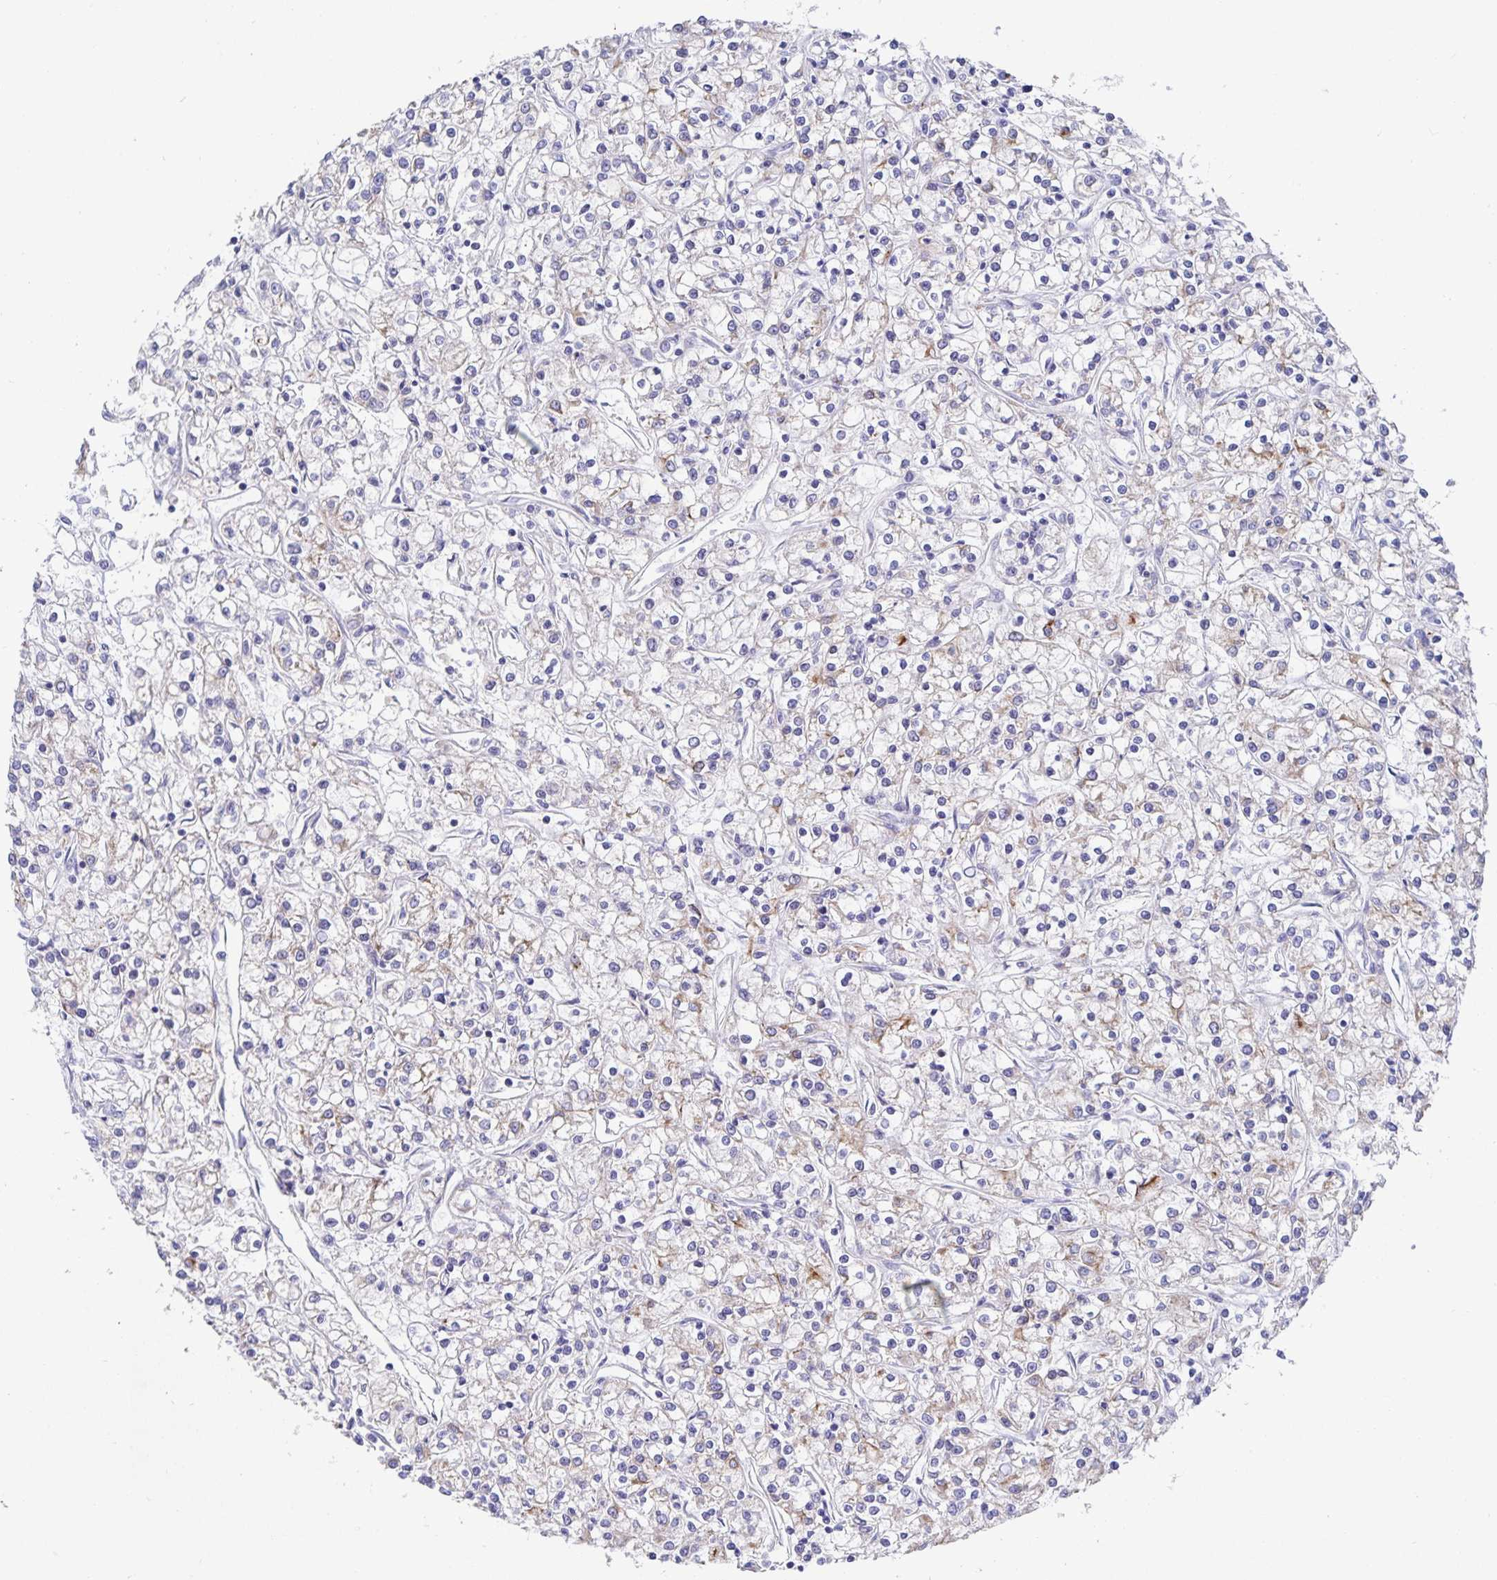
{"staining": {"intensity": "negative", "quantity": "none", "location": "none"}, "tissue": "renal cancer", "cell_type": "Tumor cells", "image_type": "cancer", "snomed": [{"axis": "morphology", "description": "Adenocarcinoma, NOS"}, {"axis": "topography", "description": "Kidney"}], "caption": "High power microscopy photomicrograph of an immunohistochemistry photomicrograph of adenocarcinoma (renal), revealing no significant expression in tumor cells. The staining is performed using DAB brown chromogen with nuclei counter-stained in using hematoxylin.", "gene": "ZIK1", "patient": {"sex": "female", "age": 59}}